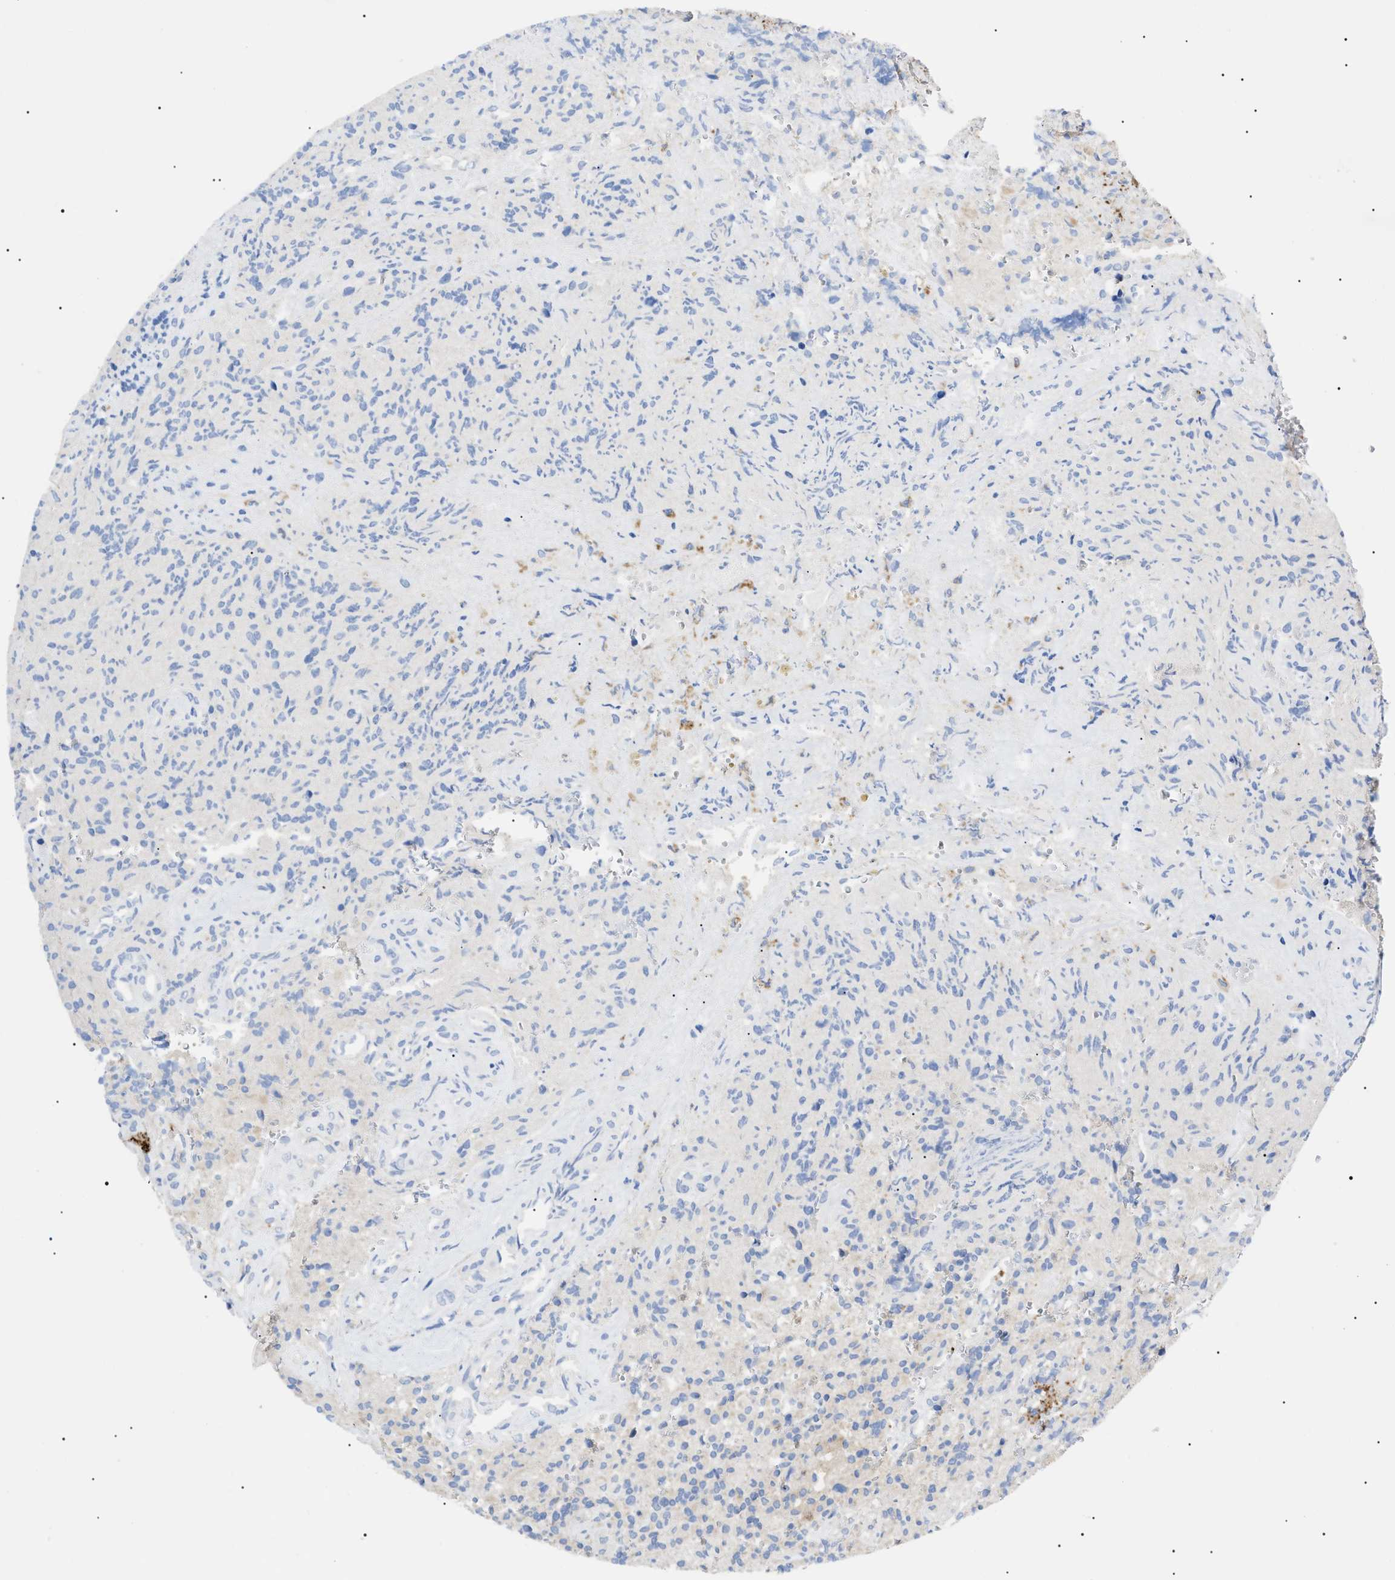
{"staining": {"intensity": "negative", "quantity": "none", "location": "none"}, "tissue": "glioma", "cell_type": "Tumor cells", "image_type": "cancer", "snomed": [{"axis": "morphology", "description": "Glioma, malignant, High grade"}, {"axis": "topography", "description": "Brain"}], "caption": "IHC image of human glioma stained for a protein (brown), which reveals no expression in tumor cells. (Immunohistochemistry, brightfield microscopy, high magnification).", "gene": "SFXN5", "patient": {"sex": "male", "age": 71}}